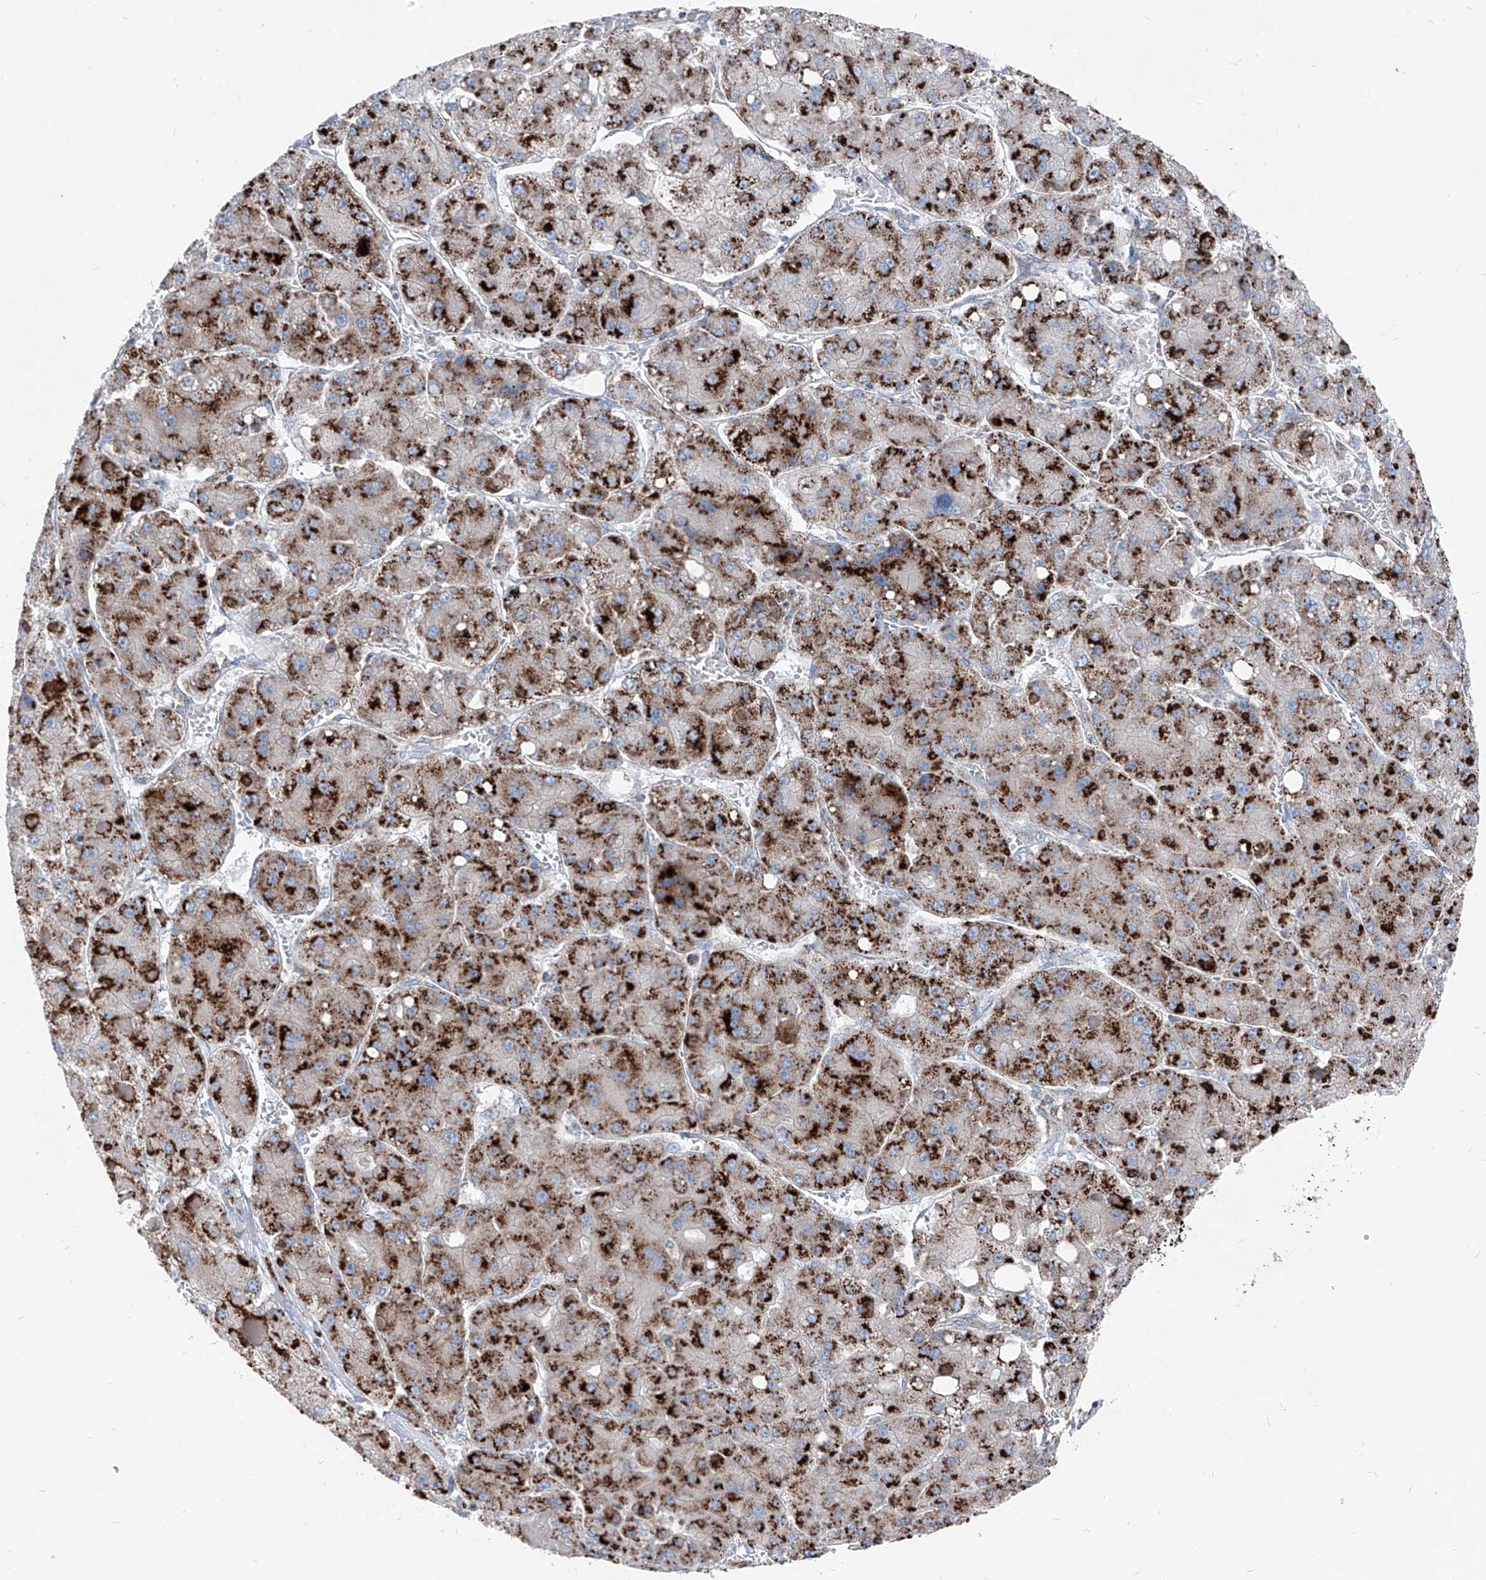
{"staining": {"intensity": "strong", "quantity": ">75%", "location": "cytoplasmic/membranous"}, "tissue": "liver cancer", "cell_type": "Tumor cells", "image_type": "cancer", "snomed": [{"axis": "morphology", "description": "Carcinoma, Hepatocellular, NOS"}, {"axis": "topography", "description": "Liver"}], "caption": "Liver cancer (hepatocellular carcinoma) was stained to show a protein in brown. There is high levels of strong cytoplasmic/membranous staining in about >75% of tumor cells. Using DAB (brown) and hematoxylin (blue) stains, captured at high magnification using brightfield microscopy.", "gene": "AGPS", "patient": {"sex": "female", "age": 73}}